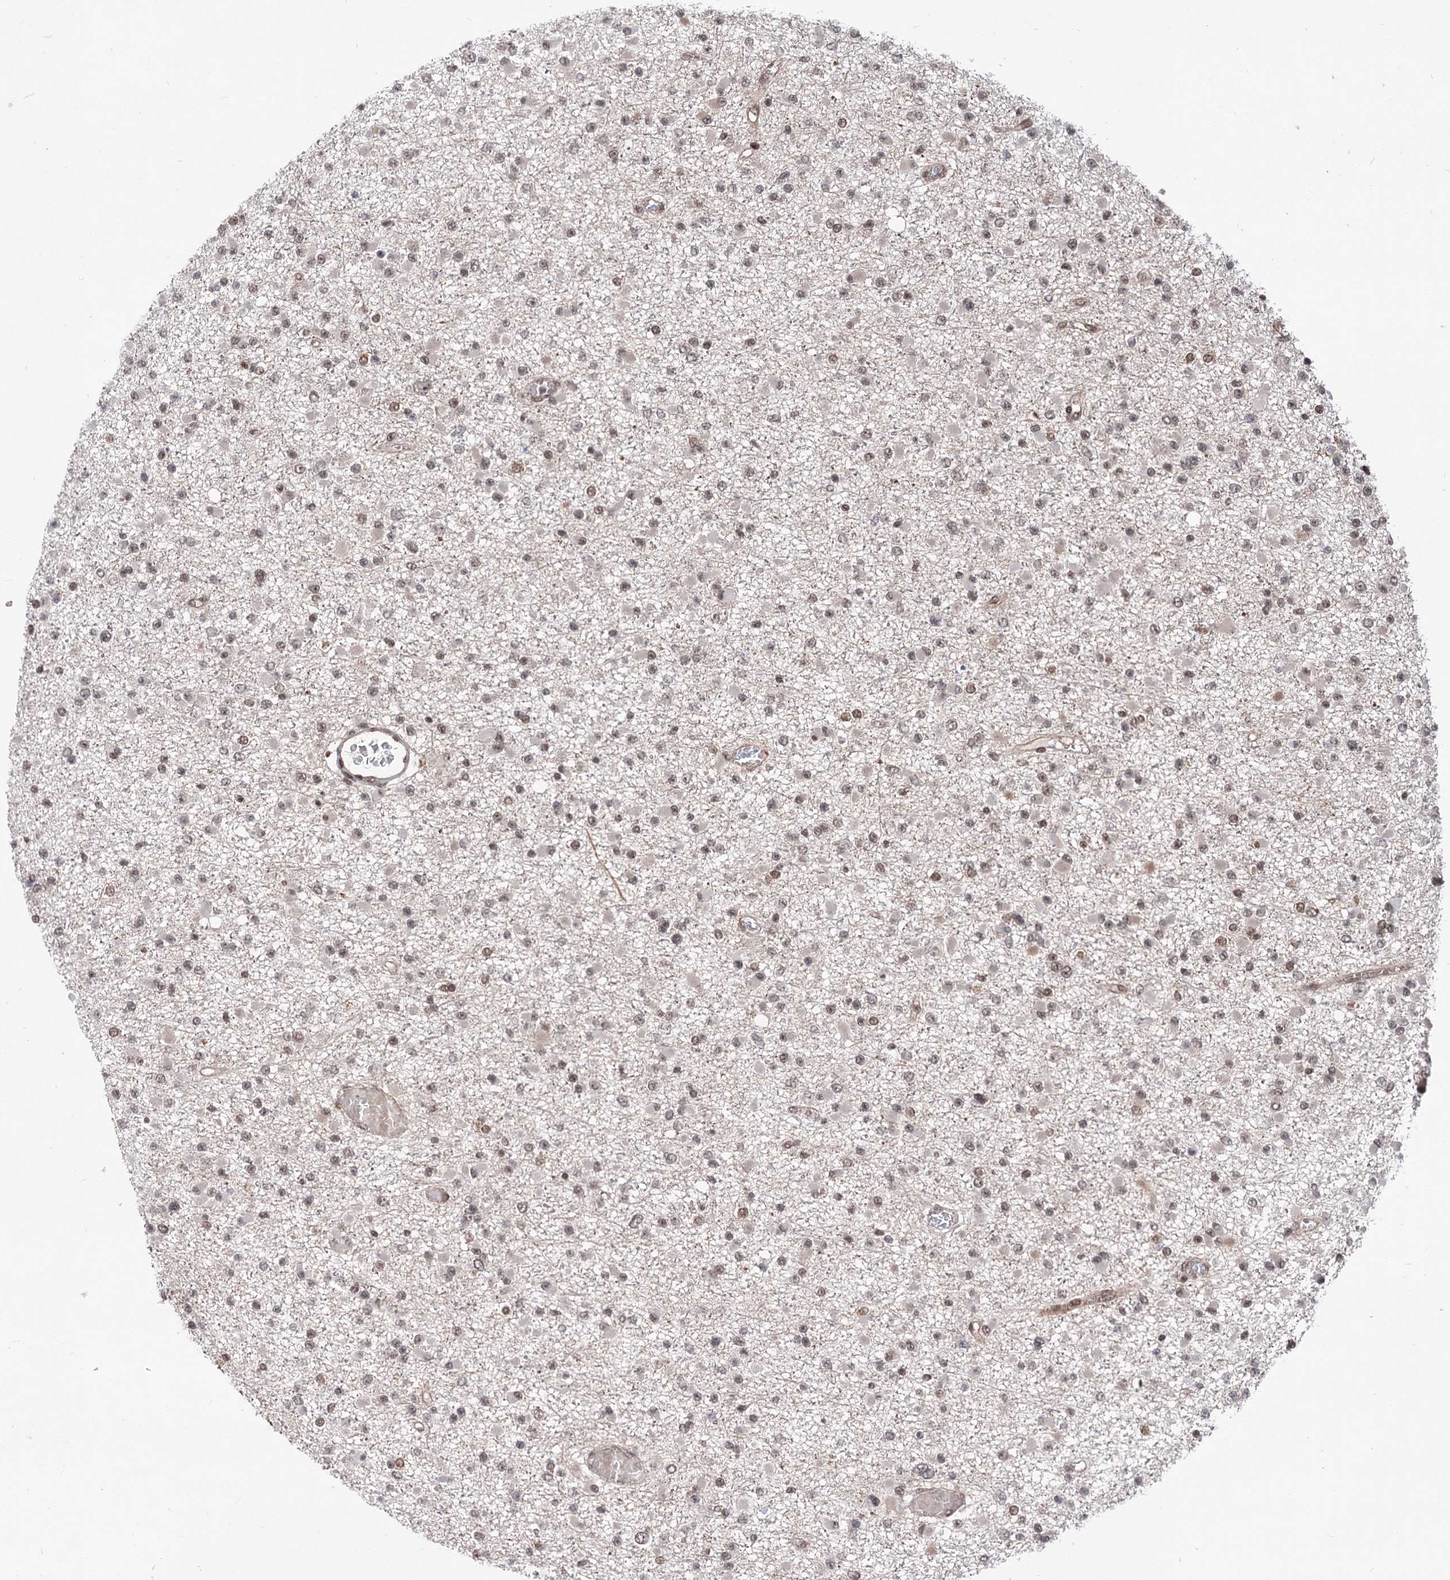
{"staining": {"intensity": "moderate", "quantity": ">75%", "location": "nuclear"}, "tissue": "glioma", "cell_type": "Tumor cells", "image_type": "cancer", "snomed": [{"axis": "morphology", "description": "Glioma, malignant, Low grade"}, {"axis": "topography", "description": "Brain"}], "caption": "A histopathology image showing moderate nuclear staining in about >75% of tumor cells in glioma, as visualized by brown immunohistochemical staining.", "gene": "MAML1", "patient": {"sex": "female", "age": 22}}